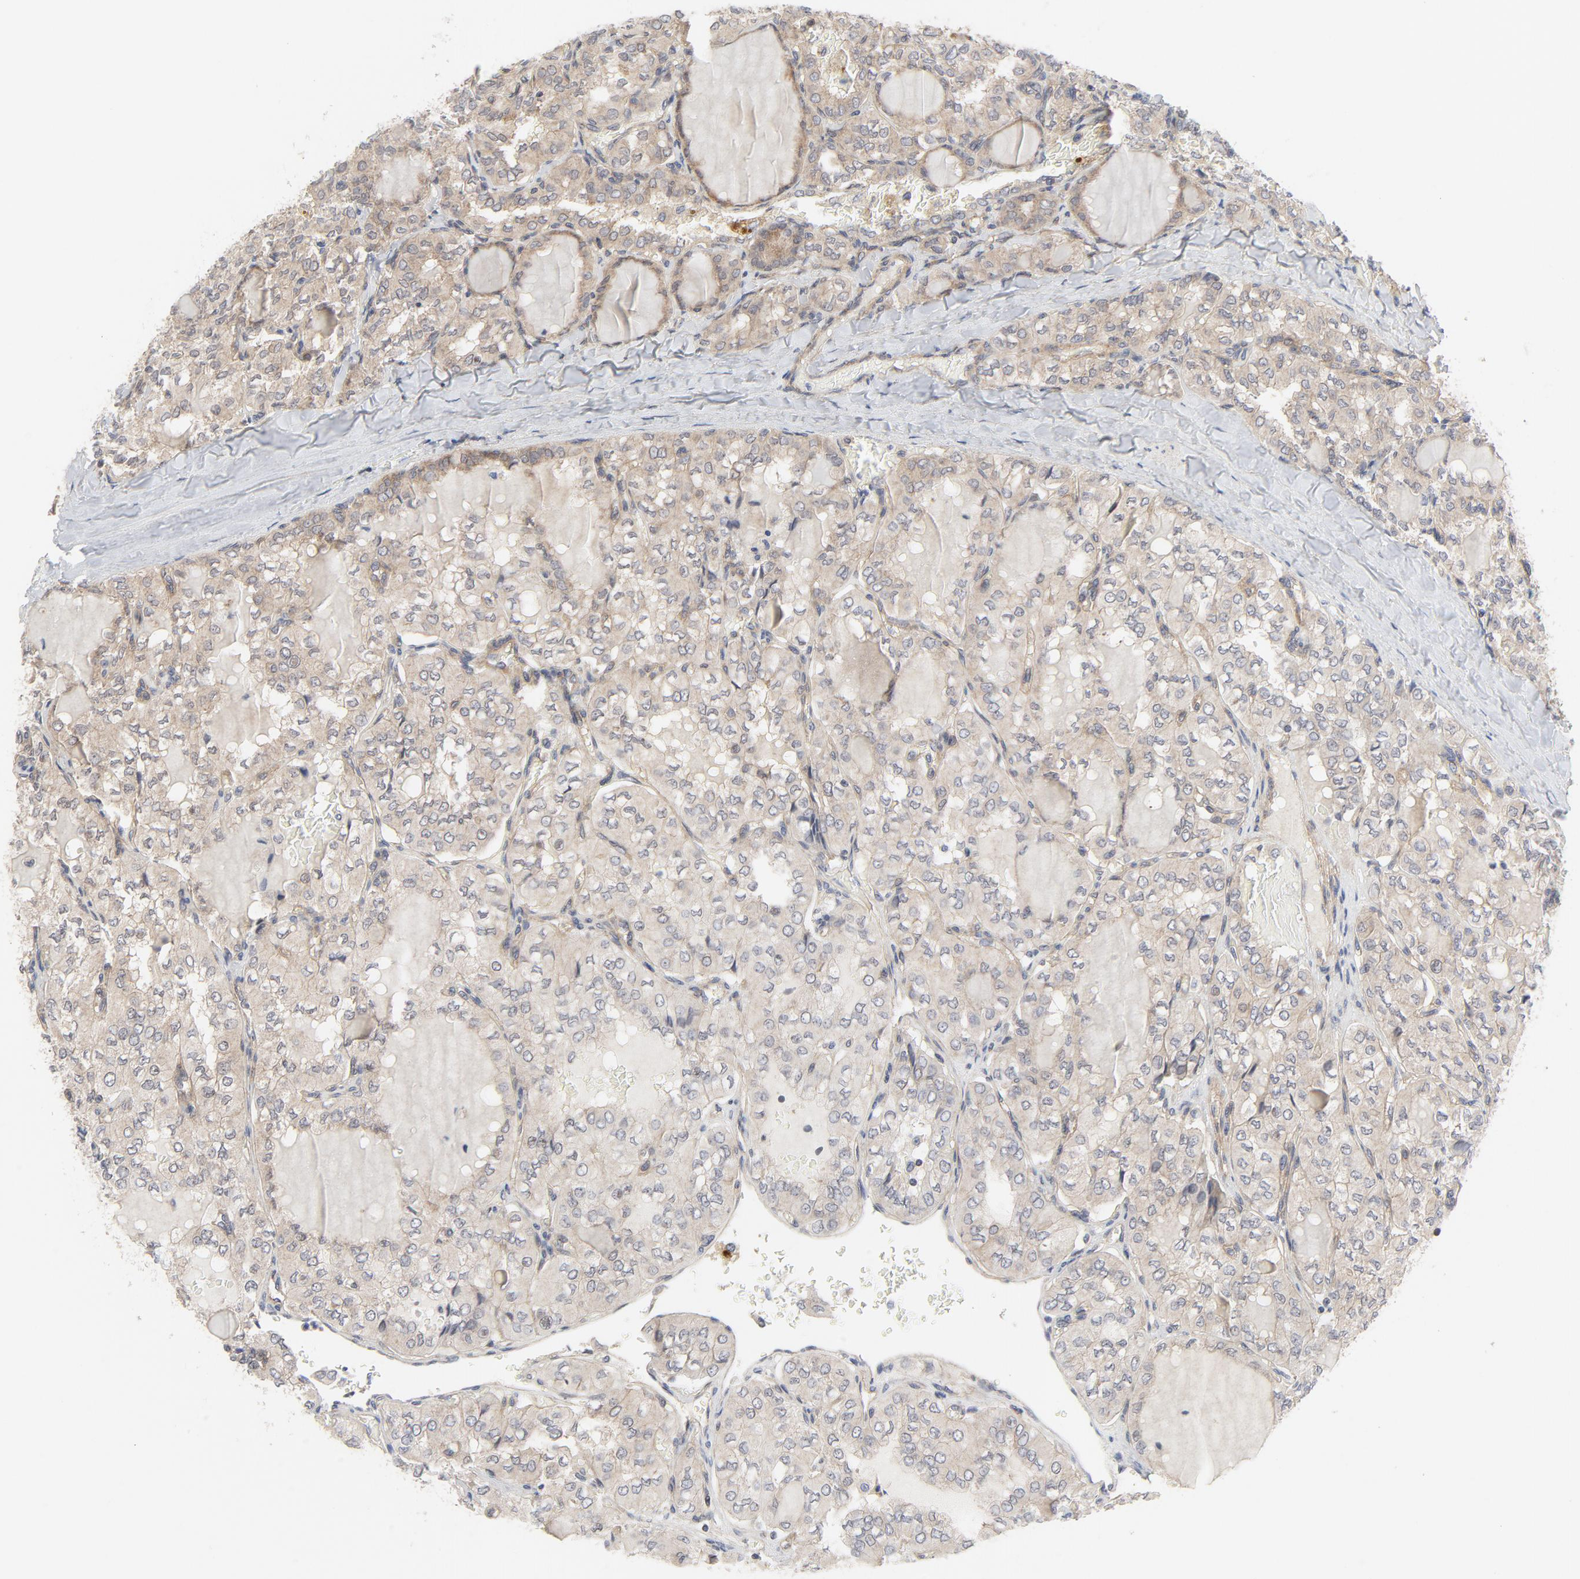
{"staining": {"intensity": "weak", "quantity": ">75%", "location": "cytoplasmic/membranous"}, "tissue": "thyroid cancer", "cell_type": "Tumor cells", "image_type": "cancer", "snomed": [{"axis": "morphology", "description": "Papillary adenocarcinoma, NOS"}, {"axis": "topography", "description": "Thyroid gland"}], "caption": "Thyroid papillary adenocarcinoma stained with DAB (3,3'-diaminobenzidine) IHC exhibits low levels of weak cytoplasmic/membranous positivity in approximately >75% of tumor cells. (Brightfield microscopy of DAB IHC at high magnification).", "gene": "MAP2K7", "patient": {"sex": "male", "age": 20}}